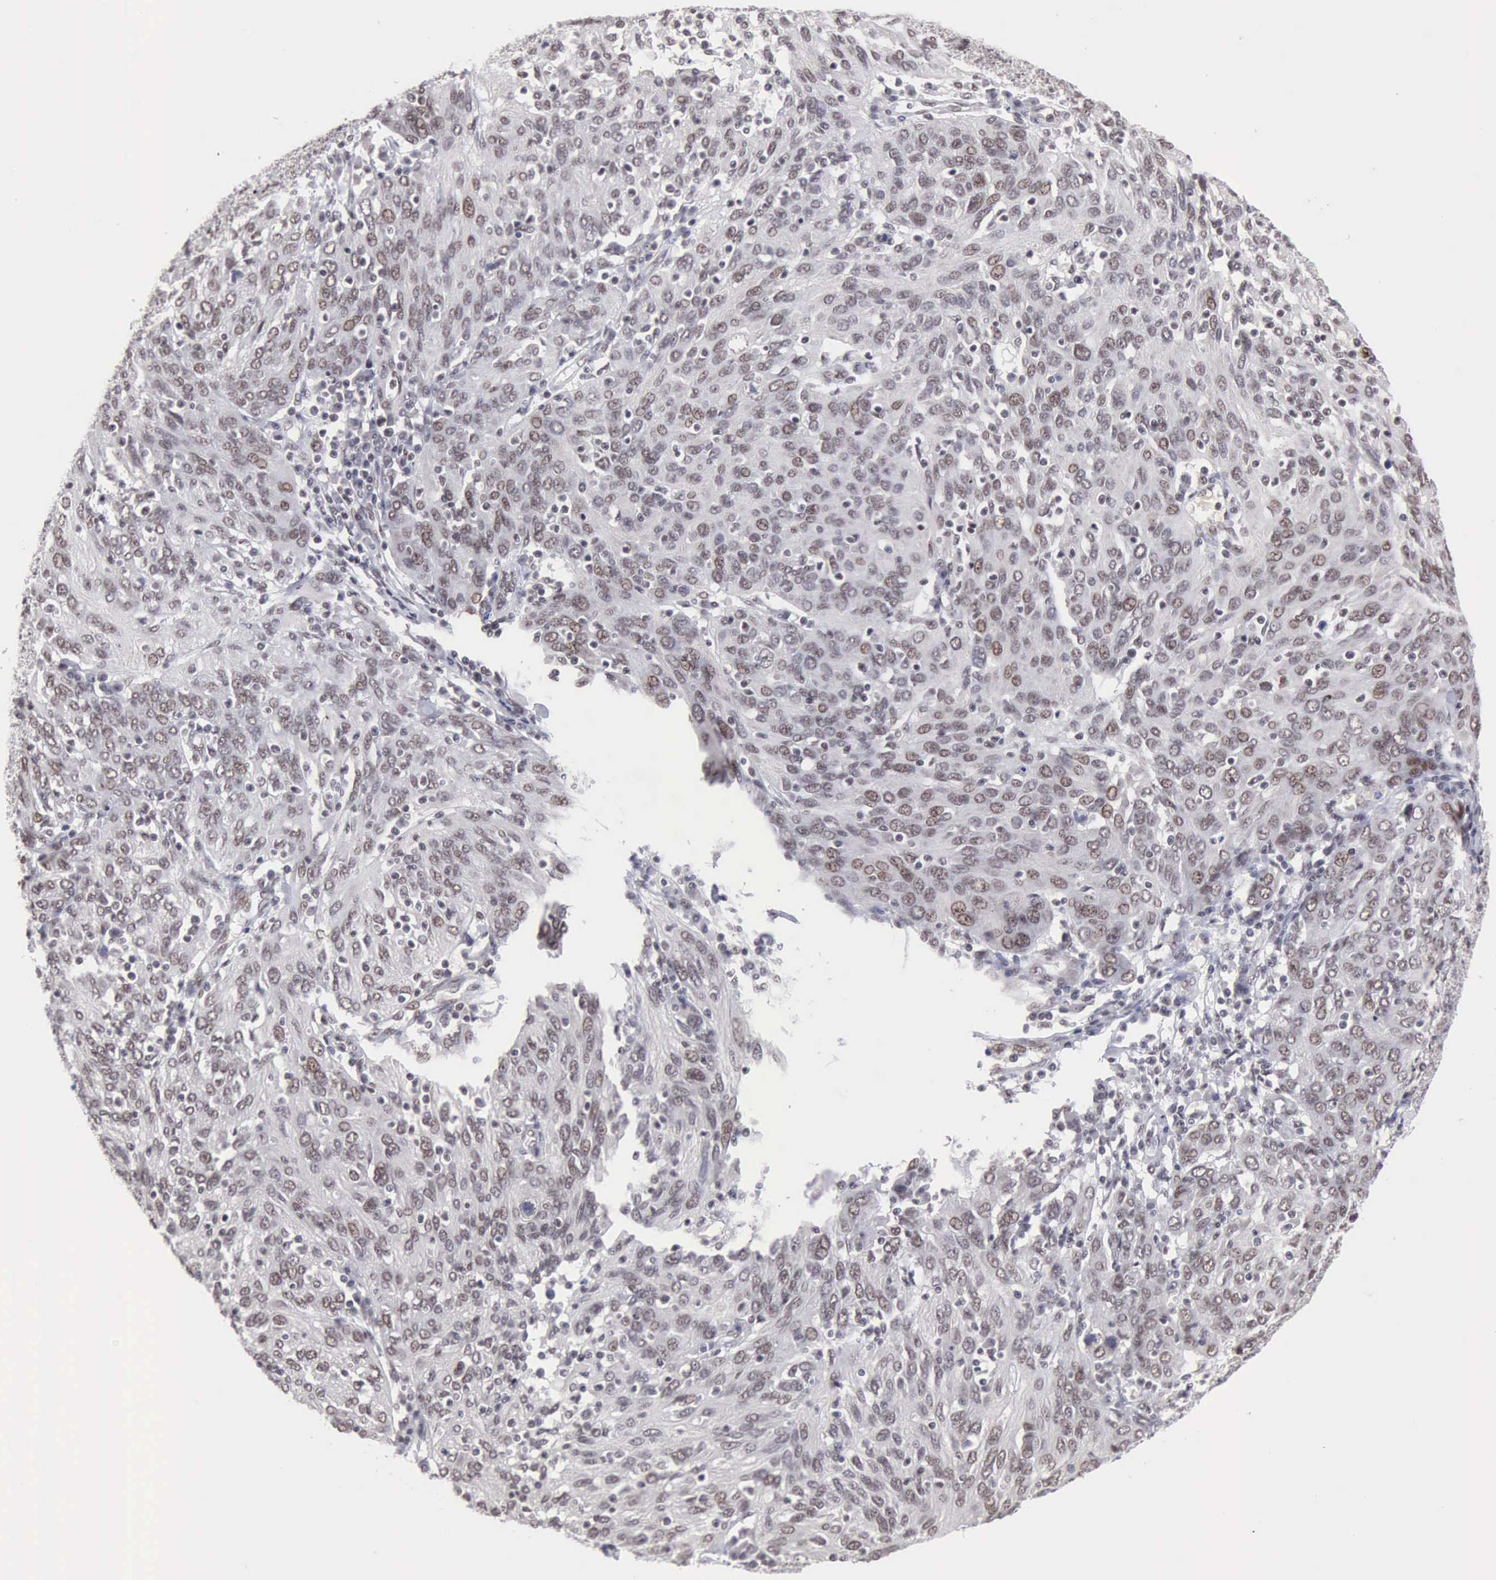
{"staining": {"intensity": "weak", "quantity": "25%-75%", "location": "nuclear"}, "tissue": "ovarian cancer", "cell_type": "Tumor cells", "image_type": "cancer", "snomed": [{"axis": "morphology", "description": "Carcinoma, endometroid"}, {"axis": "topography", "description": "Ovary"}], "caption": "Immunohistochemical staining of ovarian cancer exhibits weak nuclear protein expression in approximately 25%-75% of tumor cells.", "gene": "TAF1", "patient": {"sex": "female", "age": 50}}